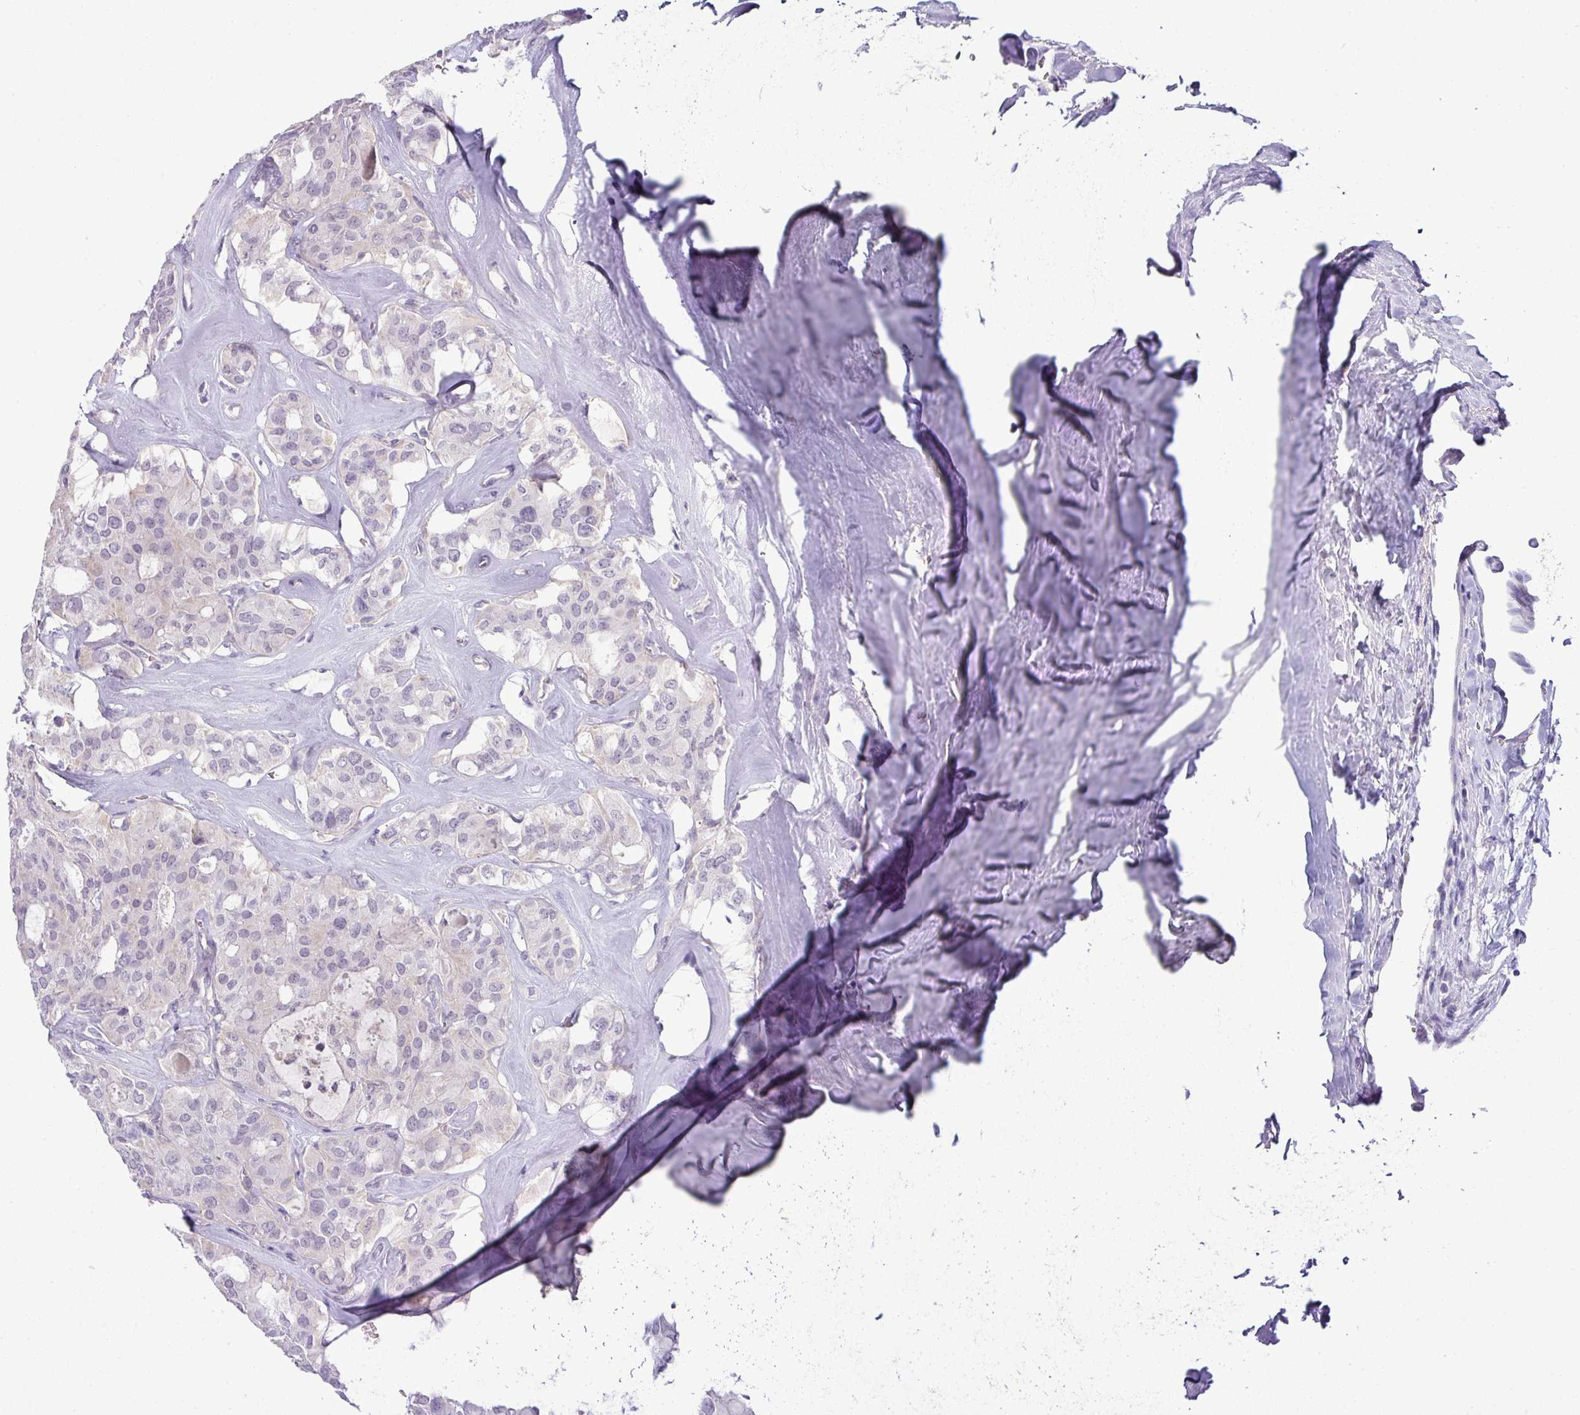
{"staining": {"intensity": "negative", "quantity": "none", "location": "none"}, "tissue": "thyroid cancer", "cell_type": "Tumor cells", "image_type": "cancer", "snomed": [{"axis": "morphology", "description": "Follicular adenoma carcinoma, NOS"}, {"axis": "topography", "description": "Thyroid gland"}], "caption": "The immunohistochemistry (IHC) histopathology image has no significant staining in tumor cells of thyroid follicular adenoma carcinoma tissue.", "gene": "HBEGF", "patient": {"sex": "male", "age": 75}}